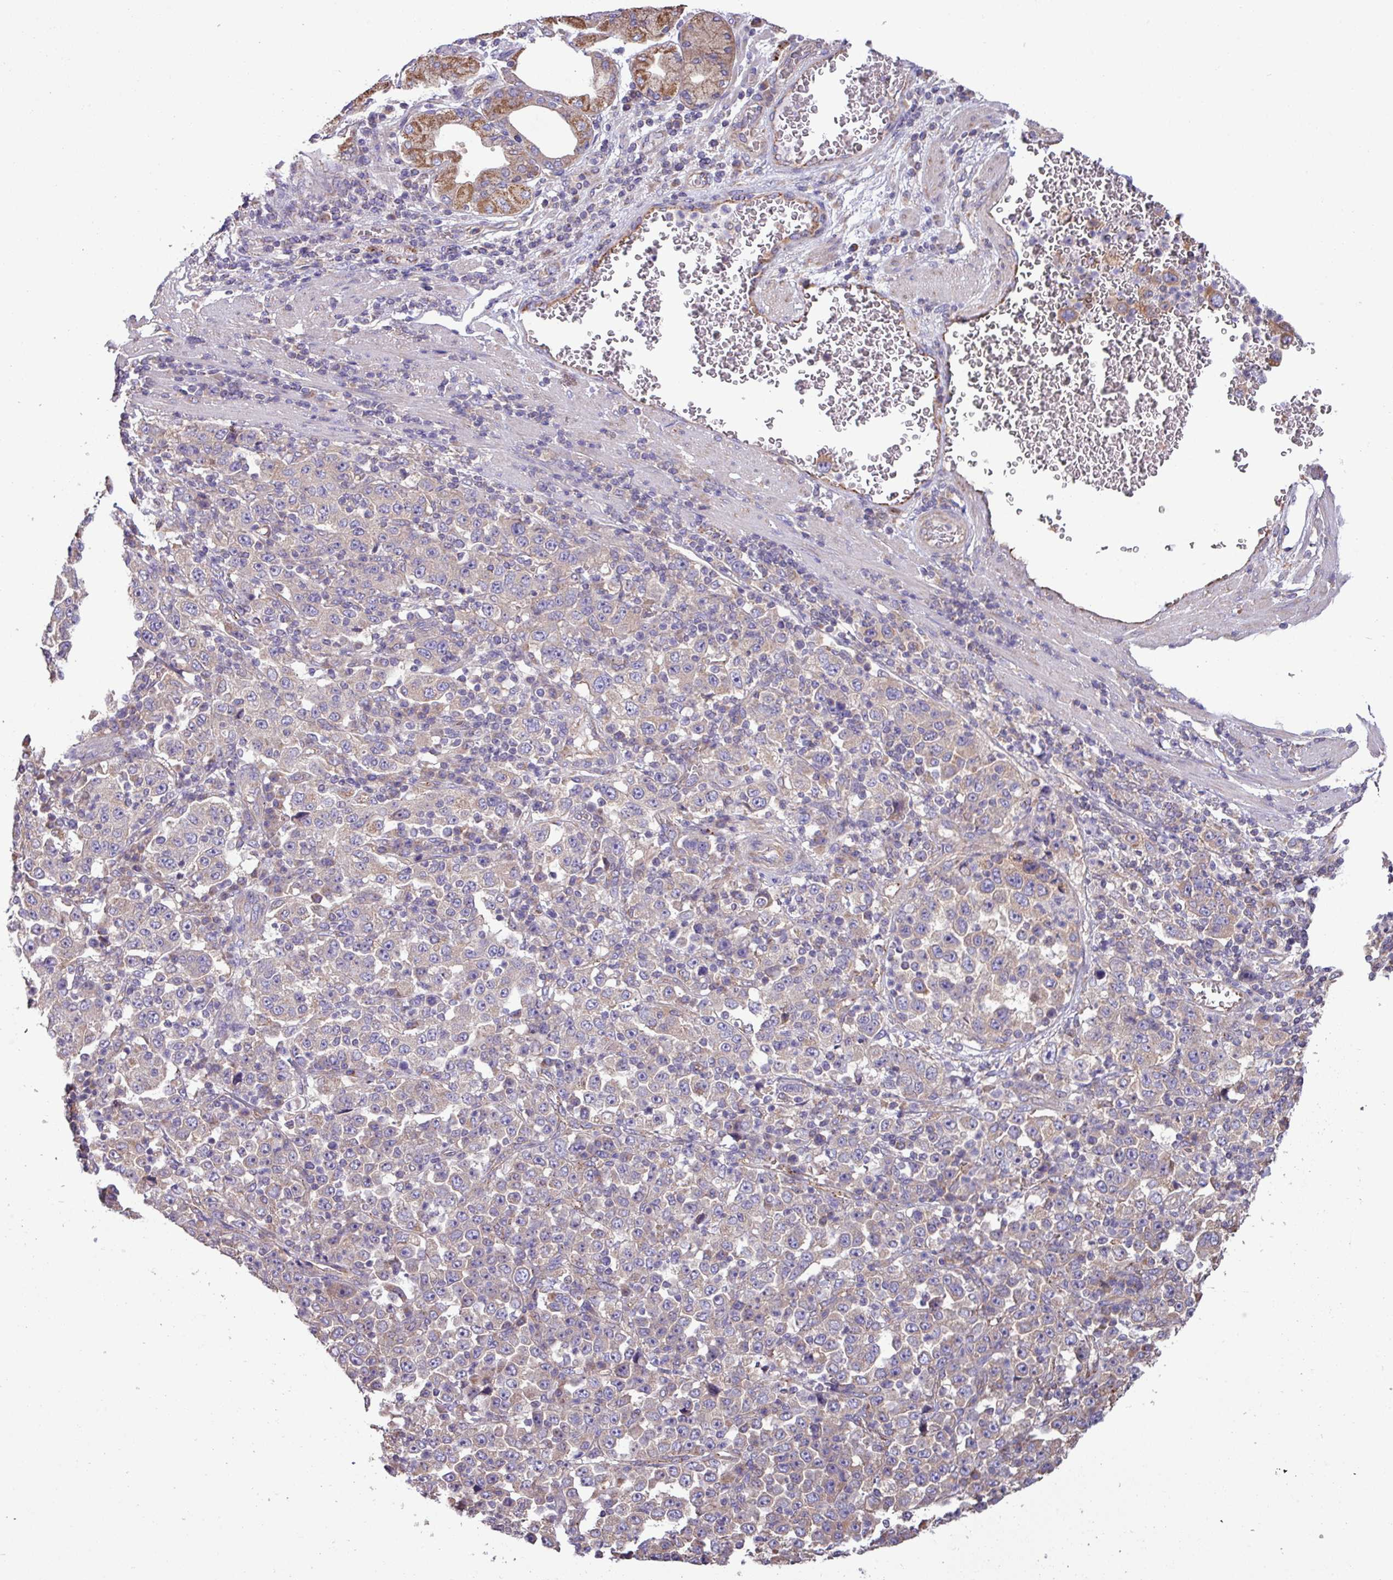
{"staining": {"intensity": "weak", "quantity": "<25%", "location": "cytoplasmic/membranous"}, "tissue": "stomach cancer", "cell_type": "Tumor cells", "image_type": "cancer", "snomed": [{"axis": "morphology", "description": "Normal tissue, NOS"}, {"axis": "morphology", "description": "Adenocarcinoma, NOS"}, {"axis": "topography", "description": "Stomach, upper"}, {"axis": "topography", "description": "Stomach"}], "caption": "Tumor cells show no significant protein staining in stomach cancer (adenocarcinoma). (DAB immunohistochemistry (IHC) with hematoxylin counter stain).", "gene": "PPM1J", "patient": {"sex": "male", "age": 59}}